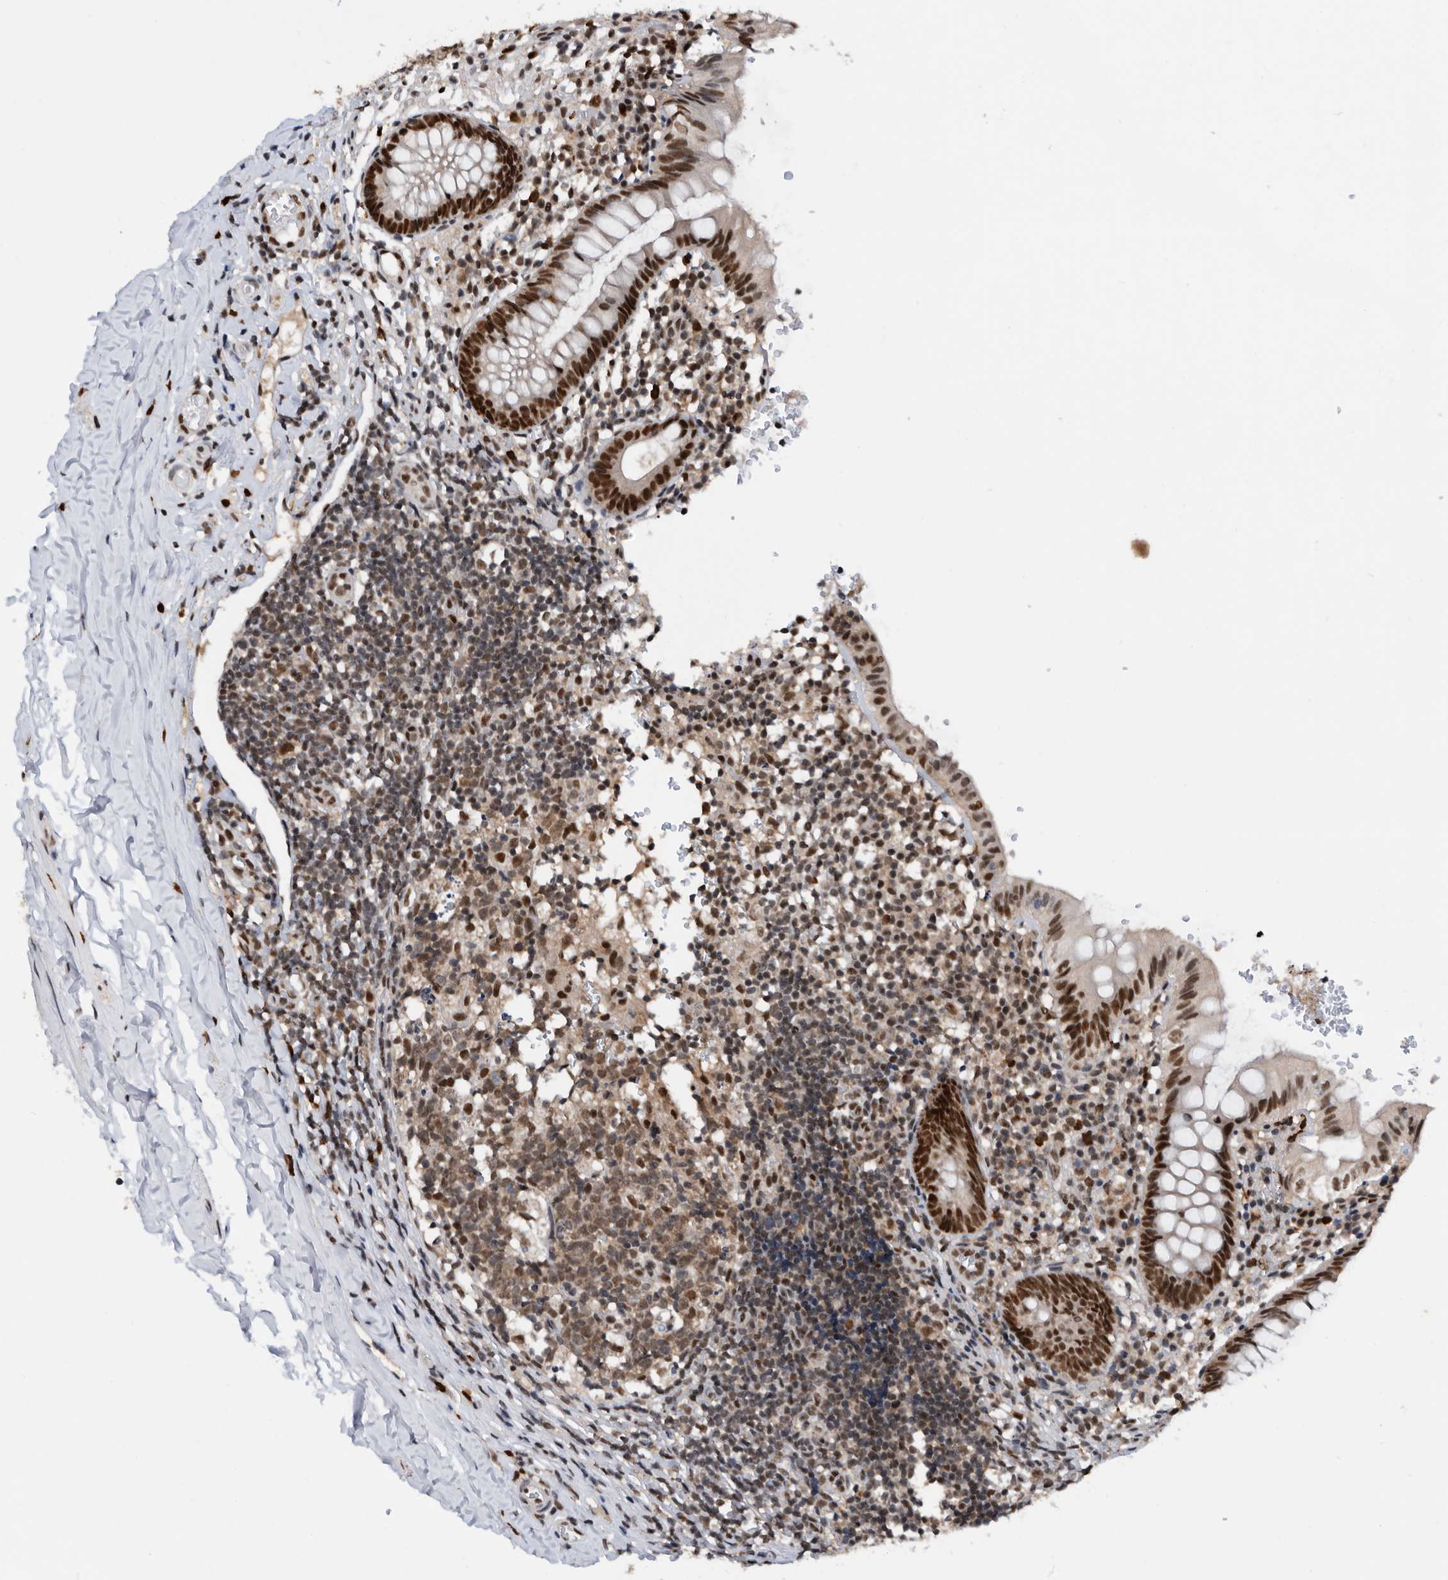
{"staining": {"intensity": "strong", "quantity": "25%-75%", "location": "nuclear"}, "tissue": "appendix", "cell_type": "Glandular cells", "image_type": "normal", "snomed": [{"axis": "morphology", "description": "Normal tissue, NOS"}, {"axis": "topography", "description": "Appendix"}], "caption": "DAB immunohistochemical staining of normal human appendix exhibits strong nuclear protein expression in about 25%-75% of glandular cells. (brown staining indicates protein expression, while blue staining denotes nuclei).", "gene": "ZNF260", "patient": {"sex": "male", "age": 8}}